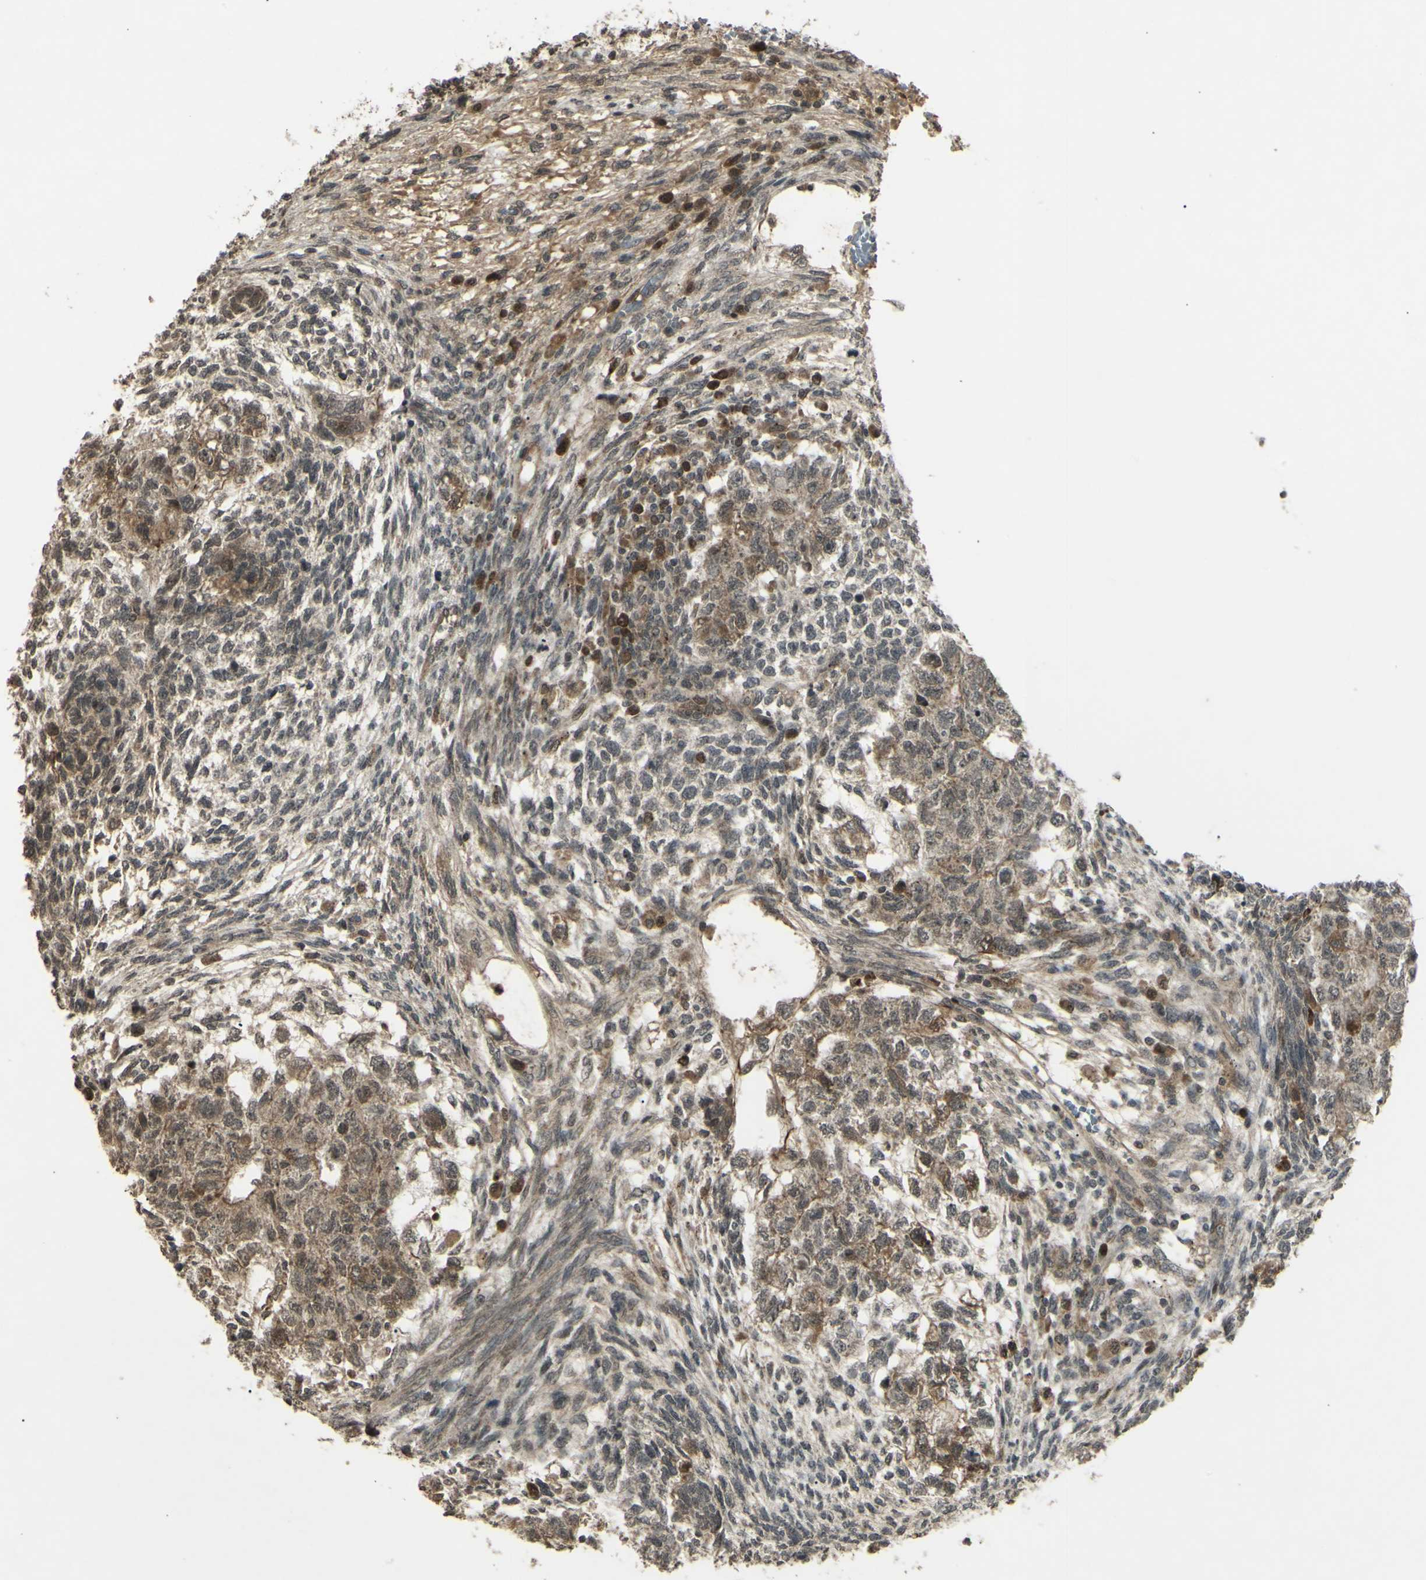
{"staining": {"intensity": "moderate", "quantity": "25%-75%", "location": "cytoplasmic/membranous"}, "tissue": "testis cancer", "cell_type": "Tumor cells", "image_type": "cancer", "snomed": [{"axis": "morphology", "description": "Normal tissue, NOS"}, {"axis": "morphology", "description": "Carcinoma, Embryonal, NOS"}, {"axis": "topography", "description": "Testis"}], "caption": "A brown stain labels moderate cytoplasmic/membranous positivity of a protein in human testis cancer tumor cells.", "gene": "BLNK", "patient": {"sex": "male", "age": 36}}